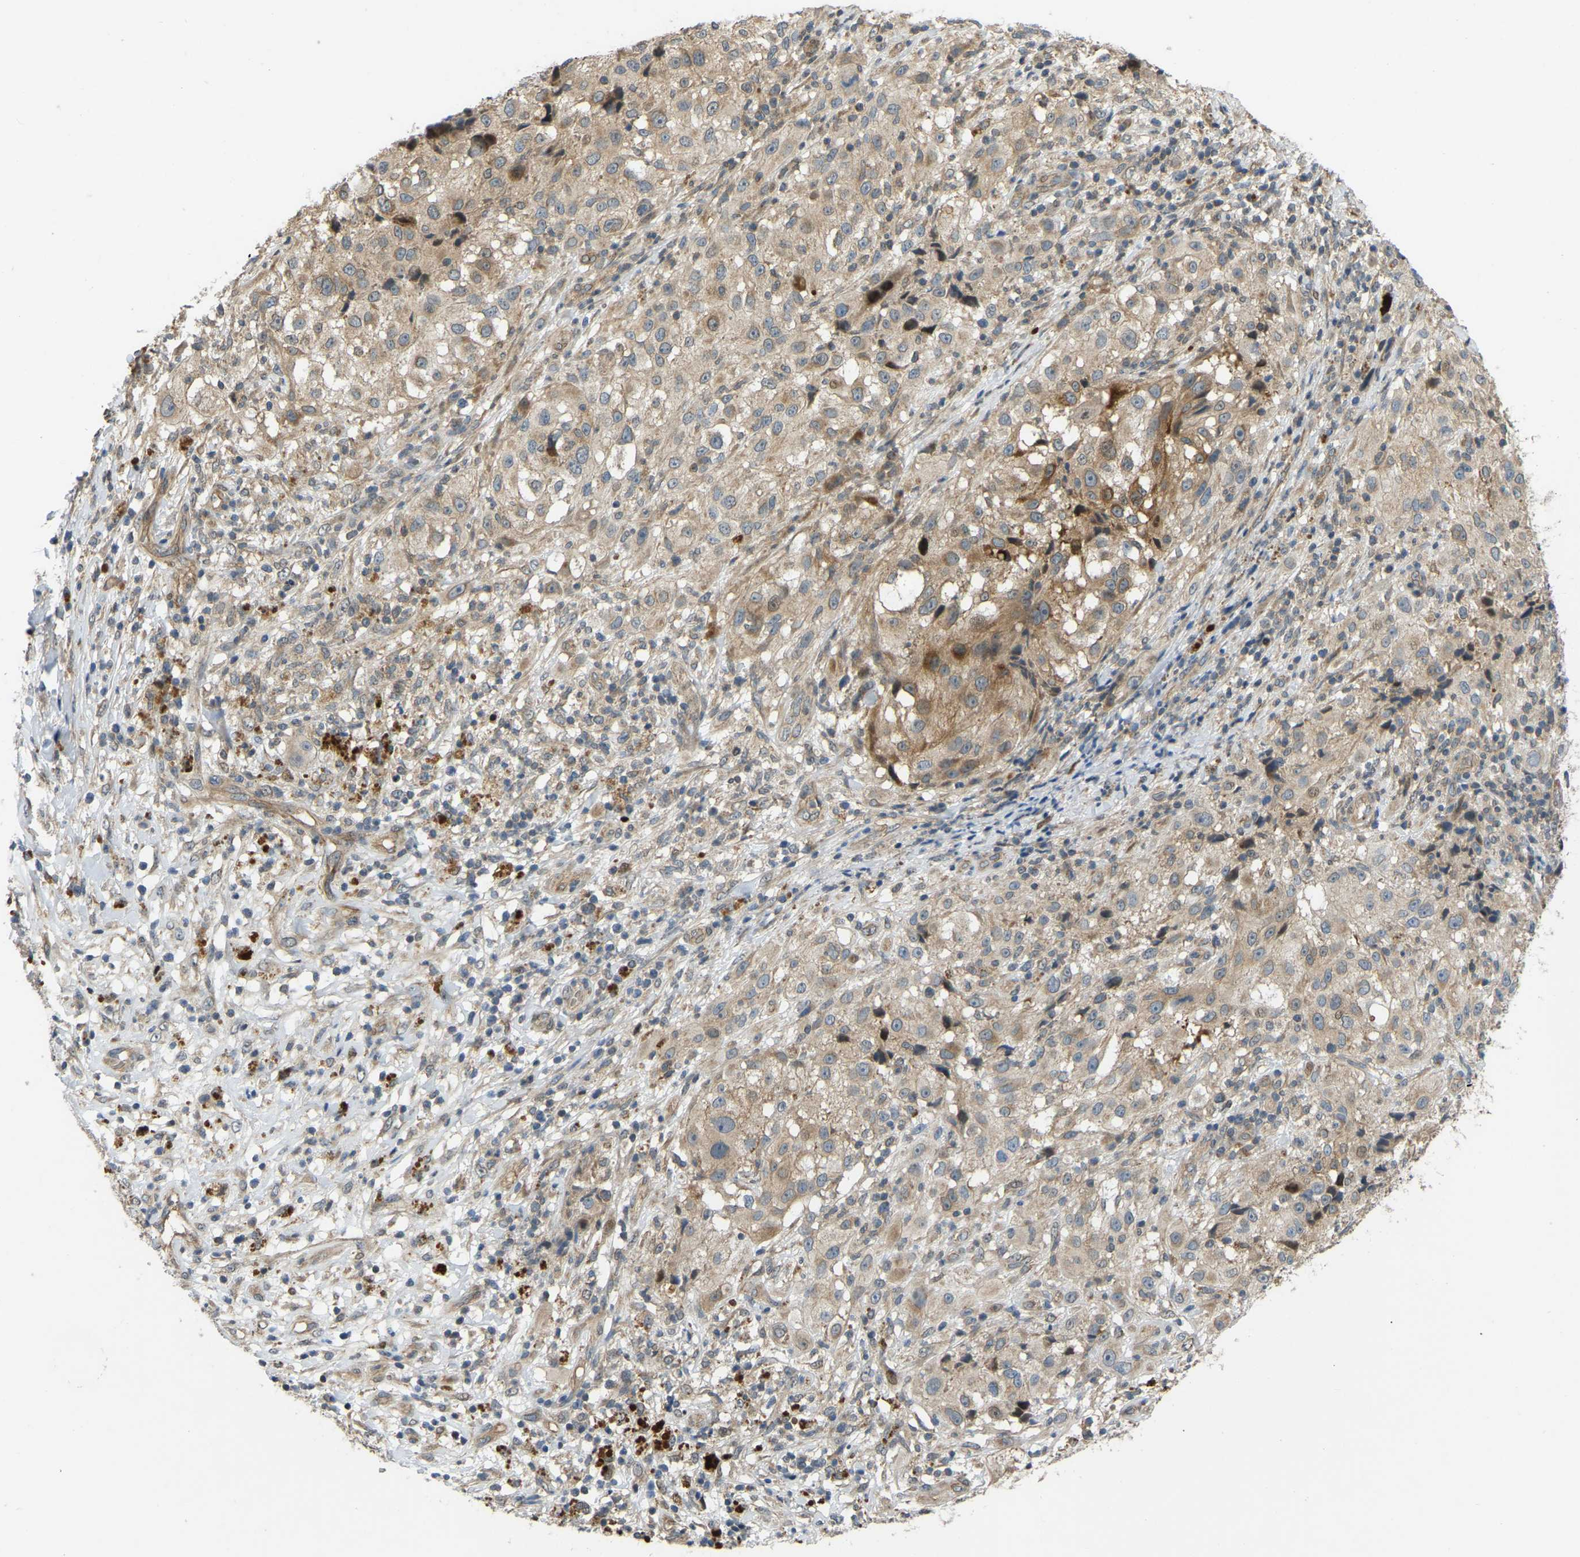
{"staining": {"intensity": "moderate", "quantity": "25%-75%", "location": "cytoplasmic/membranous"}, "tissue": "melanoma", "cell_type": "Tumor cells", "image_type": "cancer", "snomed": [{"axis": "morphology", "description": "Necrosis, NOS"}, {"axis": "morphology", "description": "Malignant melanoma, NOS"}, {"axis": "topography", "description": "Skin"}], "caption": "Brown immunohistochemical staining in malignant melanoma shows moderate cytoplasmic/membranous staining in approximately 25%-75% of tumor cells.", "gene": "C21orf91", "patient": {"sex": "female", "age": 87}}